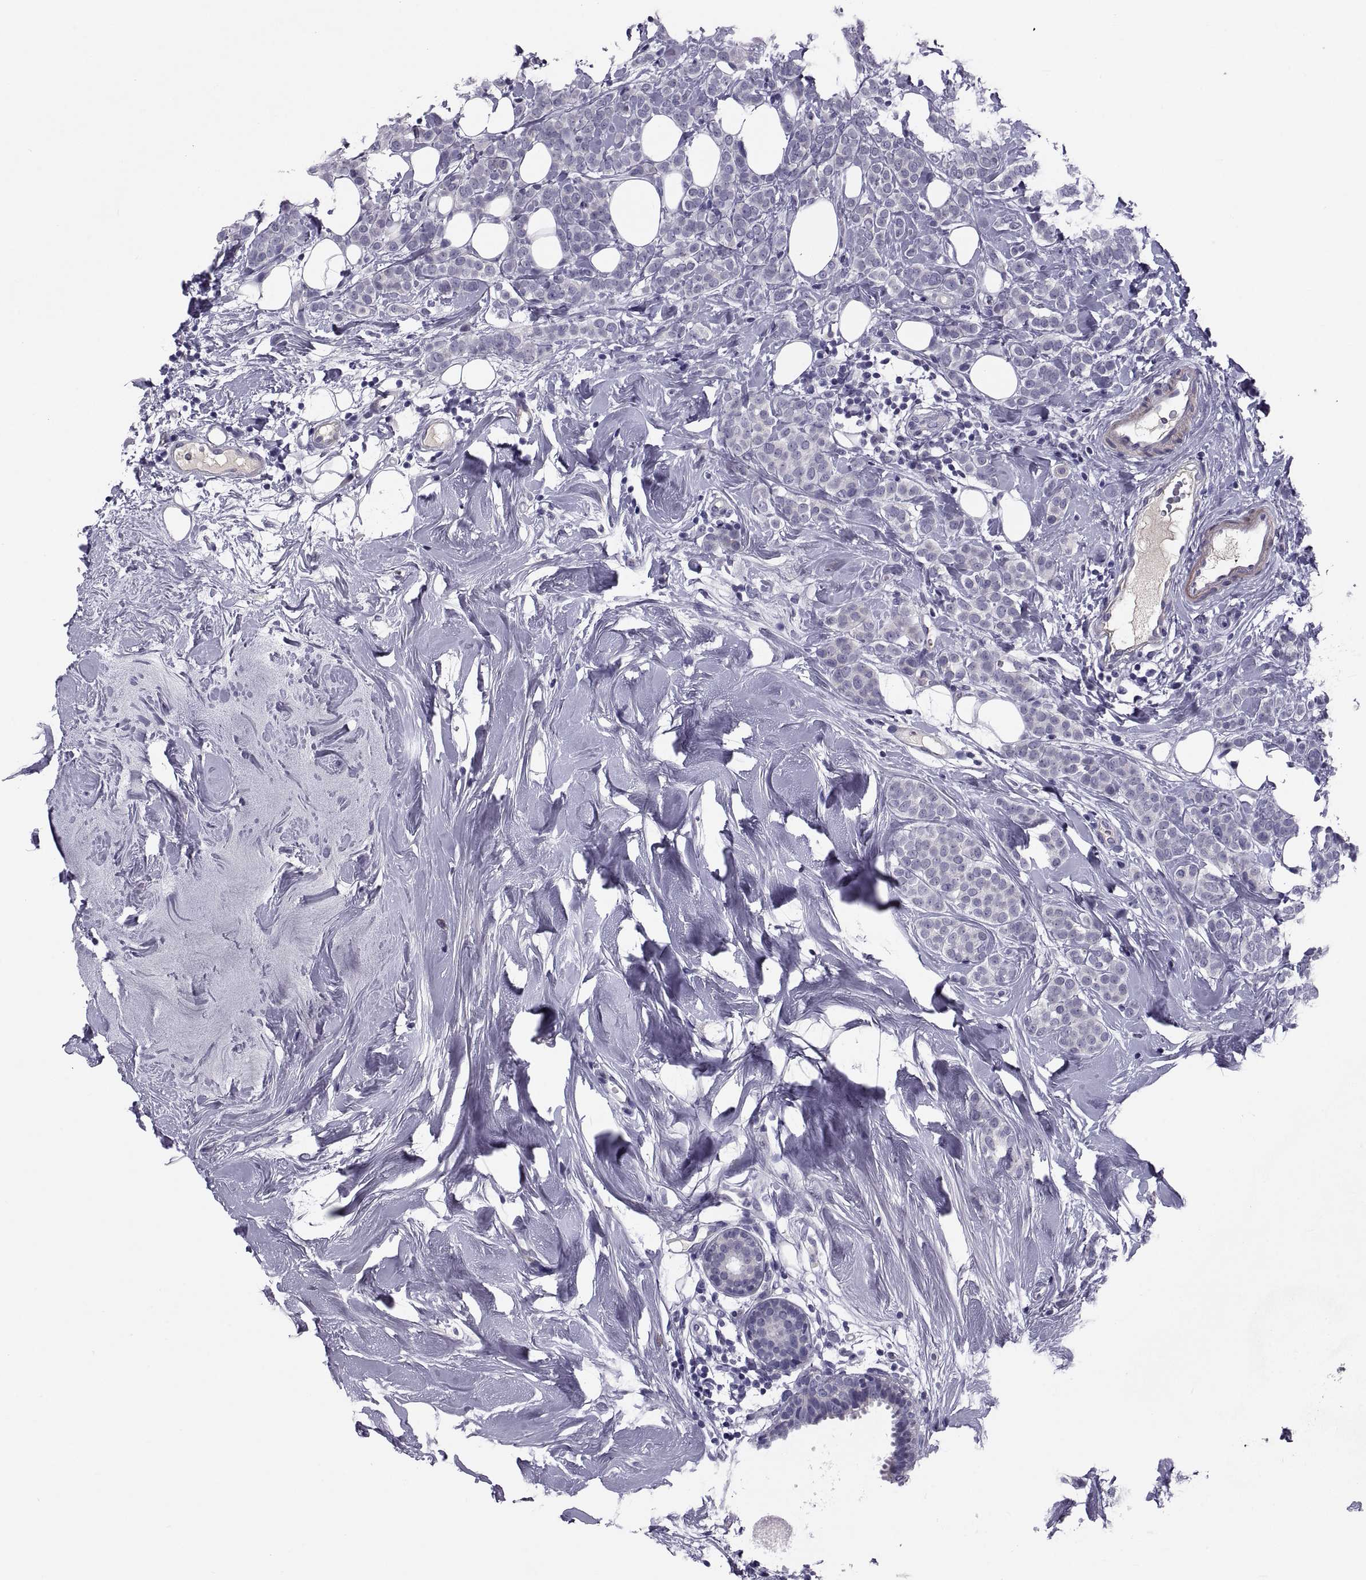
{"staining": {"intensity": "negative", "quantity": "none", "location": "none"}, "tissue": "breast cancer", "cell_type": "Tumor cells", "image_type": "cancer", "snomed": [{"axis": "morphology", "description": "Lobular carcinoma"}, {"axis": "topography", "description": "Breast"}], "caption": "Immunohistochemistry histopathology image of human breast cancer stained for a protein (brown), which displays no expression in tumor cells.", "gene": "PDZRN4", "patient": {"sex": "female", "age": 49}}